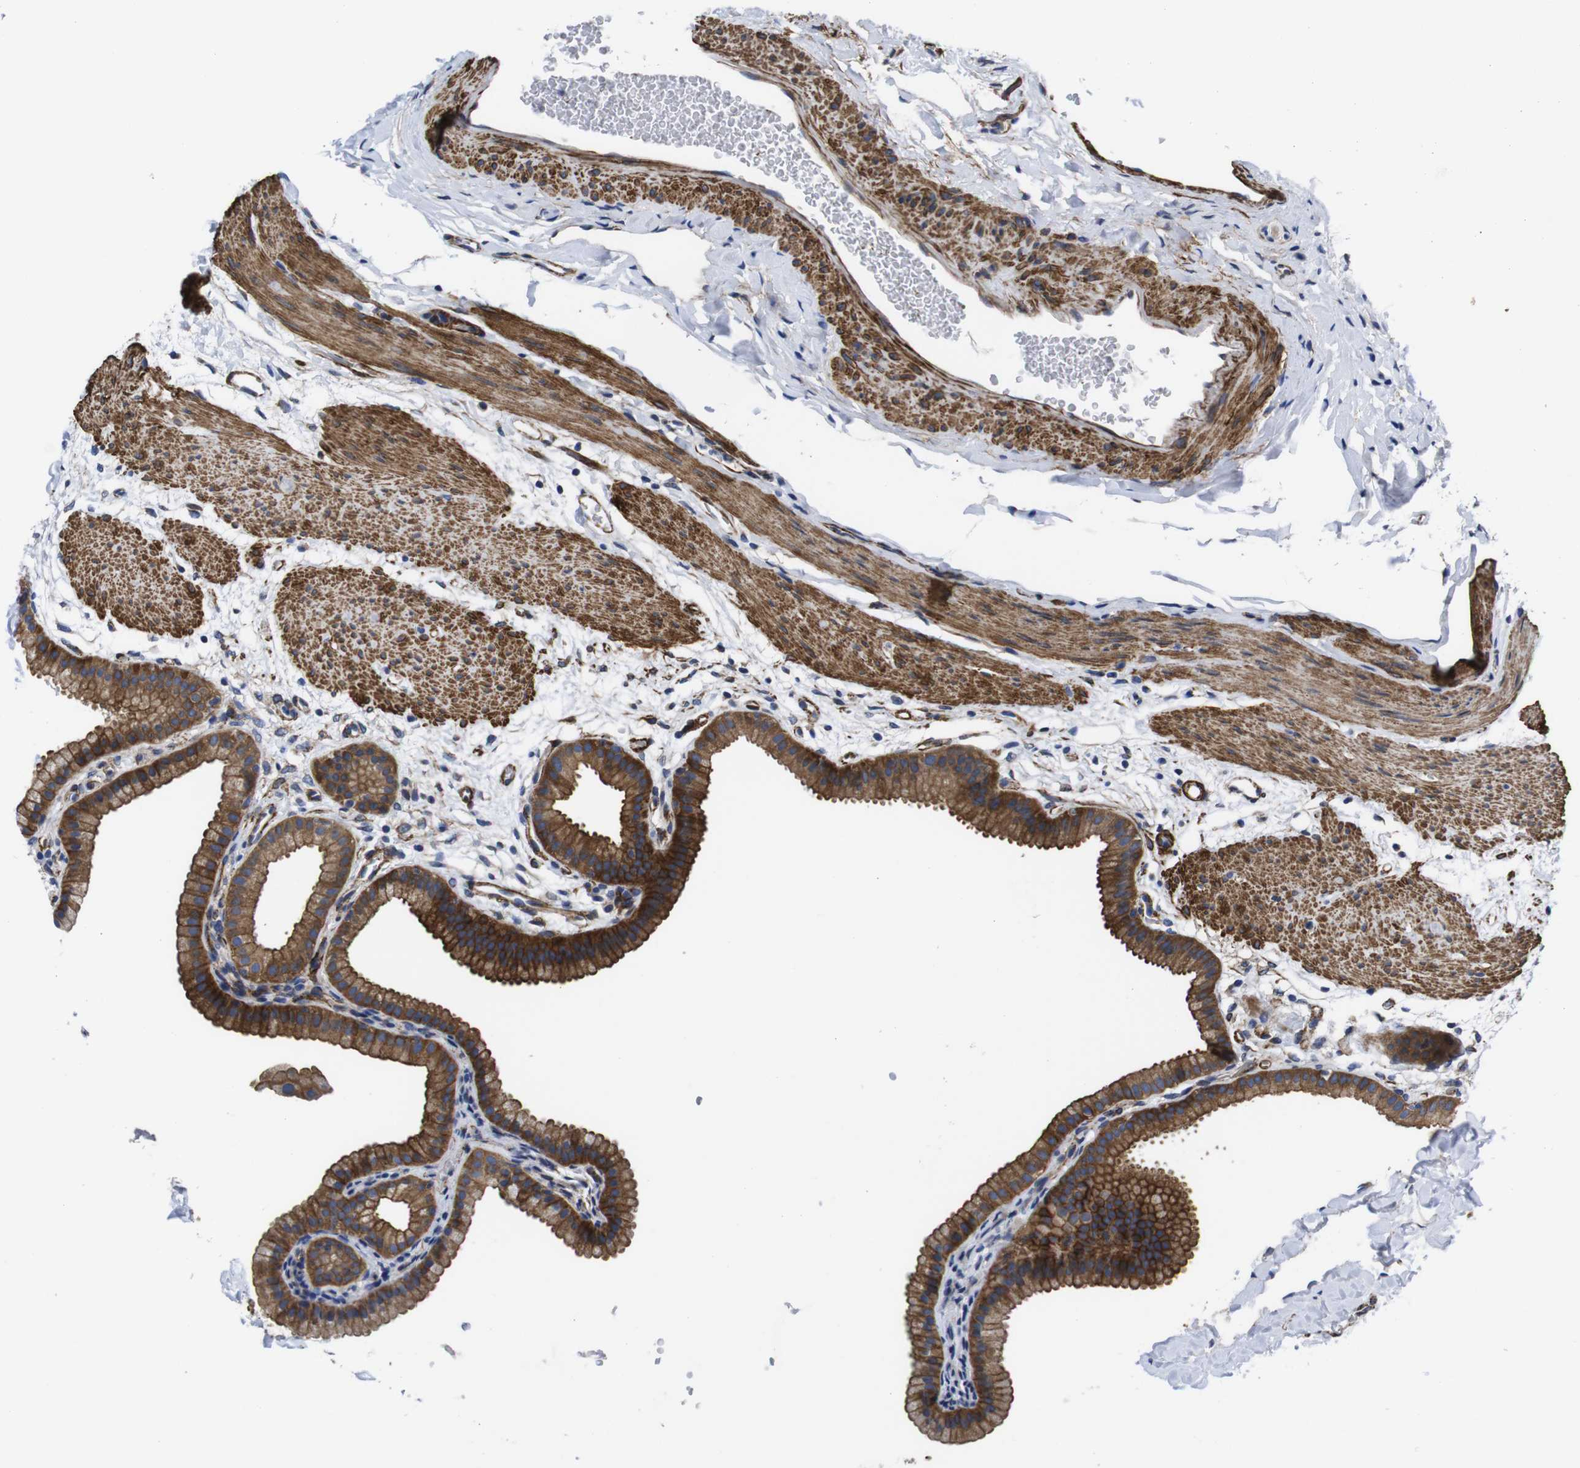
{"staining": {"intensity": "strong", "quantity": ">75%", "location": "cytoplasmic/membranous"}, "tissue": "gallbladder", "cell_type": "Glandular cells", "image_type": "normal", "snomed": [{"axis": "morphology", "description": "Normal tissue, NOS"}, {"axis": "topography", "description": "Gallbladder"}], "caption": "Gallbladder stained with a brown dye shows strong cytoplasmic/membranous positive positivity in approximately >75% of glandular cells.", "gene": "WNT10A", "patient": {"sex": "female", "age": 64}}